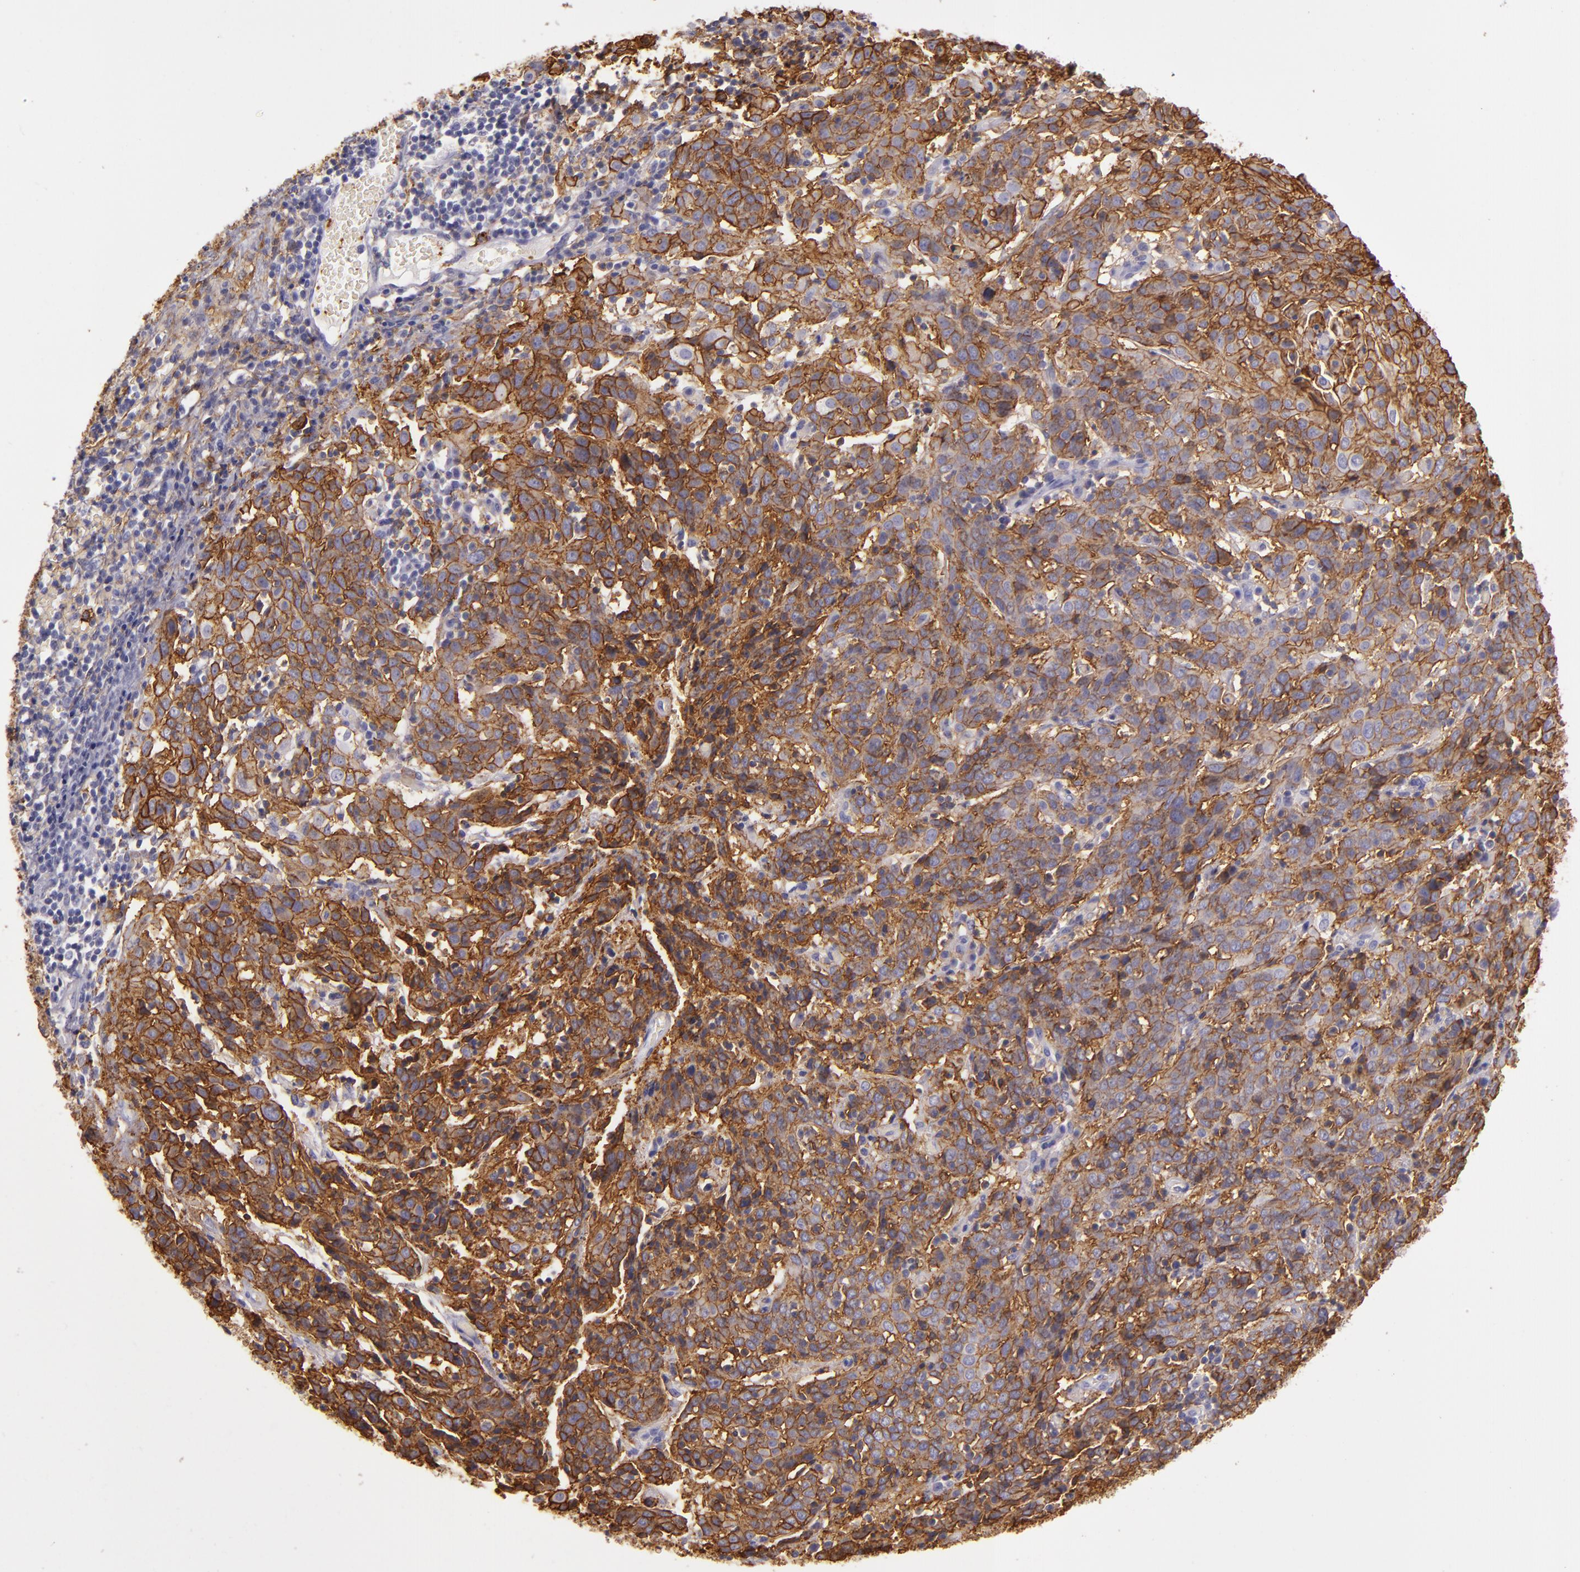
{"staining": {"intensity": "moderate", "quantity": ">75%", "location": "cytoplasmic/membranous"}, "tissue": "cervical cancer", "cell_type": "Tumor cells", "image_type": "cancer", "snomed": [{"axis": "morphology", "description": "Normal tissue, NOS"}, {"axis": "morphology", "description": "Squamous cell carcinoma, NOS"}, {"axis": "topography", "description": "Cervix"}], "caption": "Cervical cancer (squamous cell carcinoma) stained with immunohistochemistry (IHC) demonstrates moderate cytoplasmic/membranous staining in about >75% of tumor cells.", "gene": "CD9", "patient": {"sex": "female", "age": 67}}